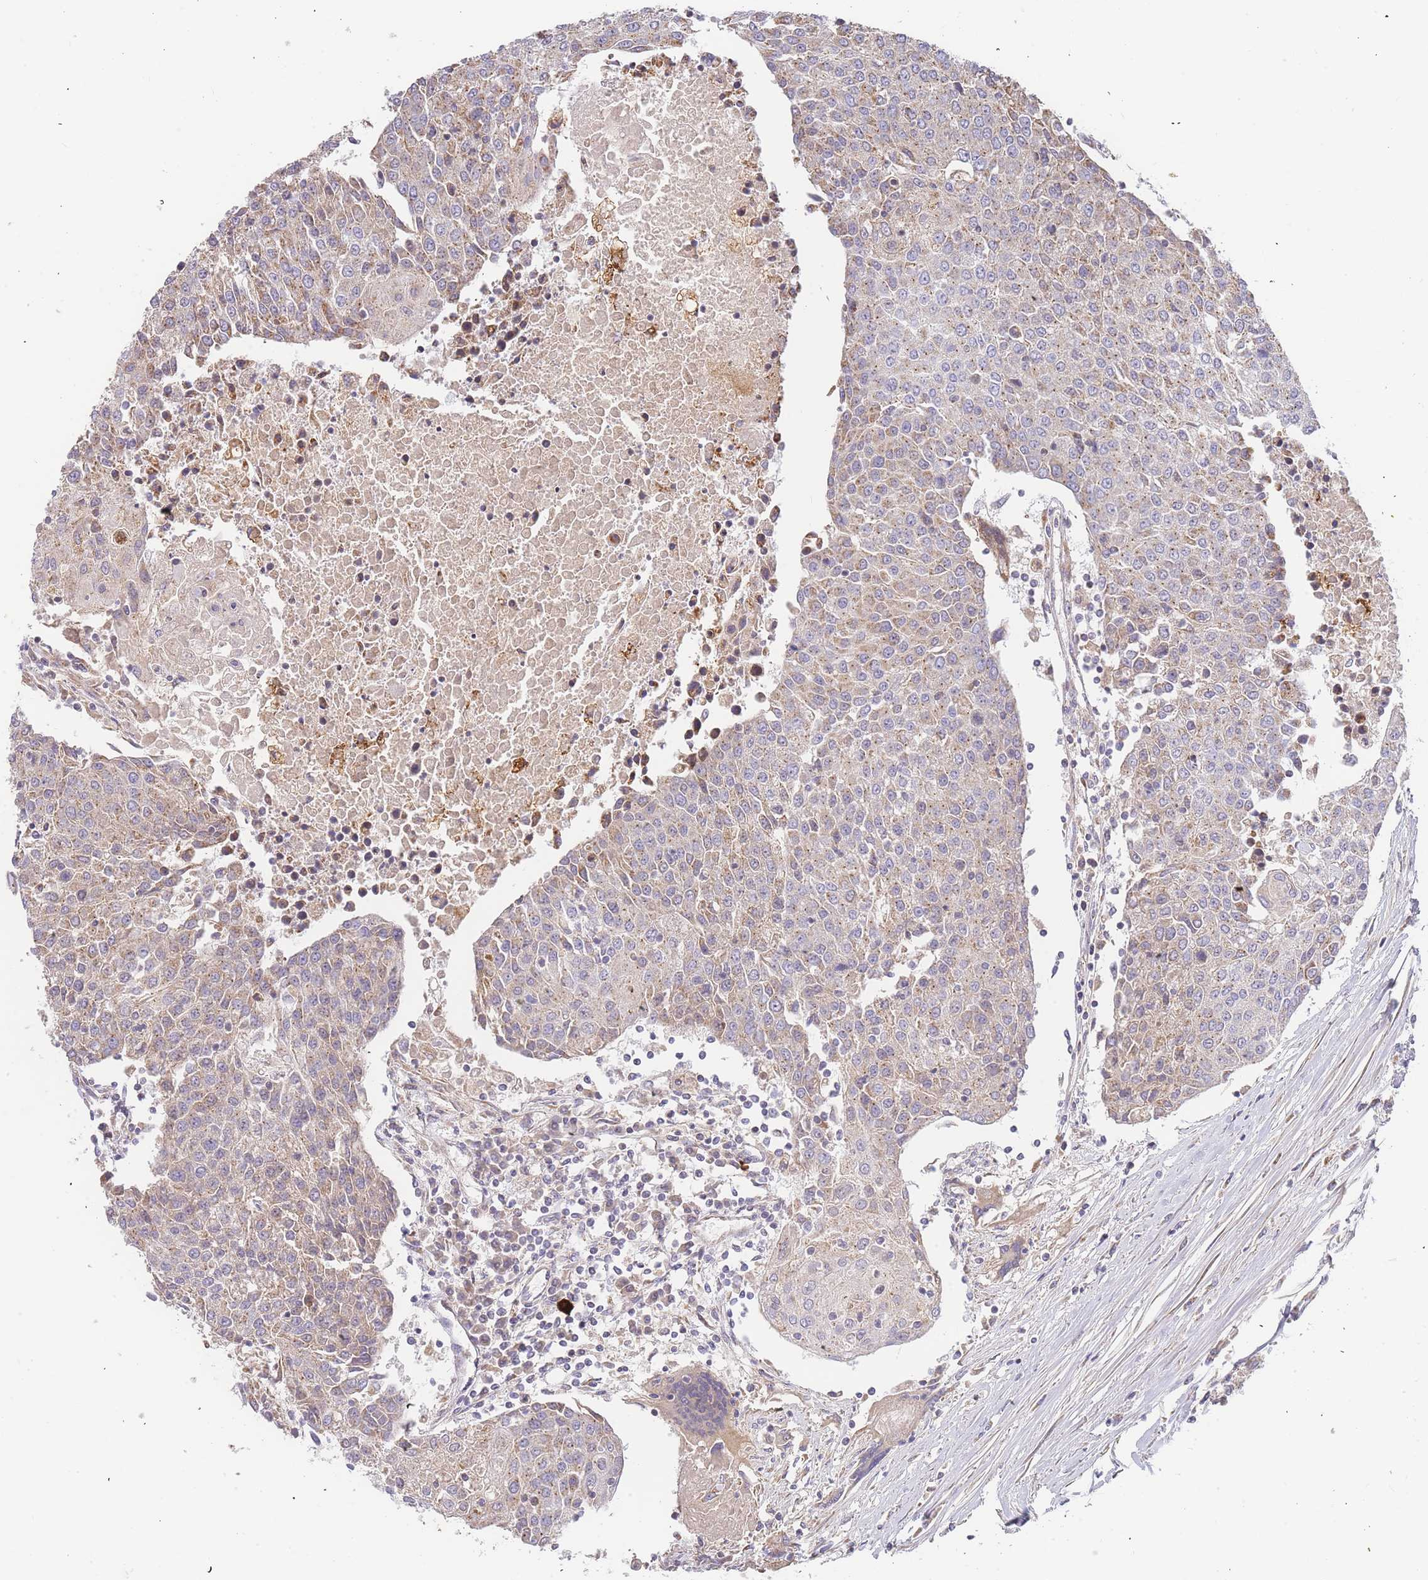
{"staining": {"intensity": "weak", "quantity": "25%-75%", "location": "cytoplasmic/membranous"}, "tissue": "urothelial cancer", "cell_type": "Tumor cells", "image_type": "cancer", "snomed": [{"axis": "morphology", "description": "Urothelial carcinoma, High grade"}, {"axis": "topography", "description": "Urinary bladder"}], "caption": "Immunohistochemical staining of human high-grade urothelial carcinoma reveals low levels of weak cytoplasmic/membranous protein staining in about 25%-75% of tumor cells.", "gene": "ADCY9", "patient": {"sex": "female", "age": 85}}